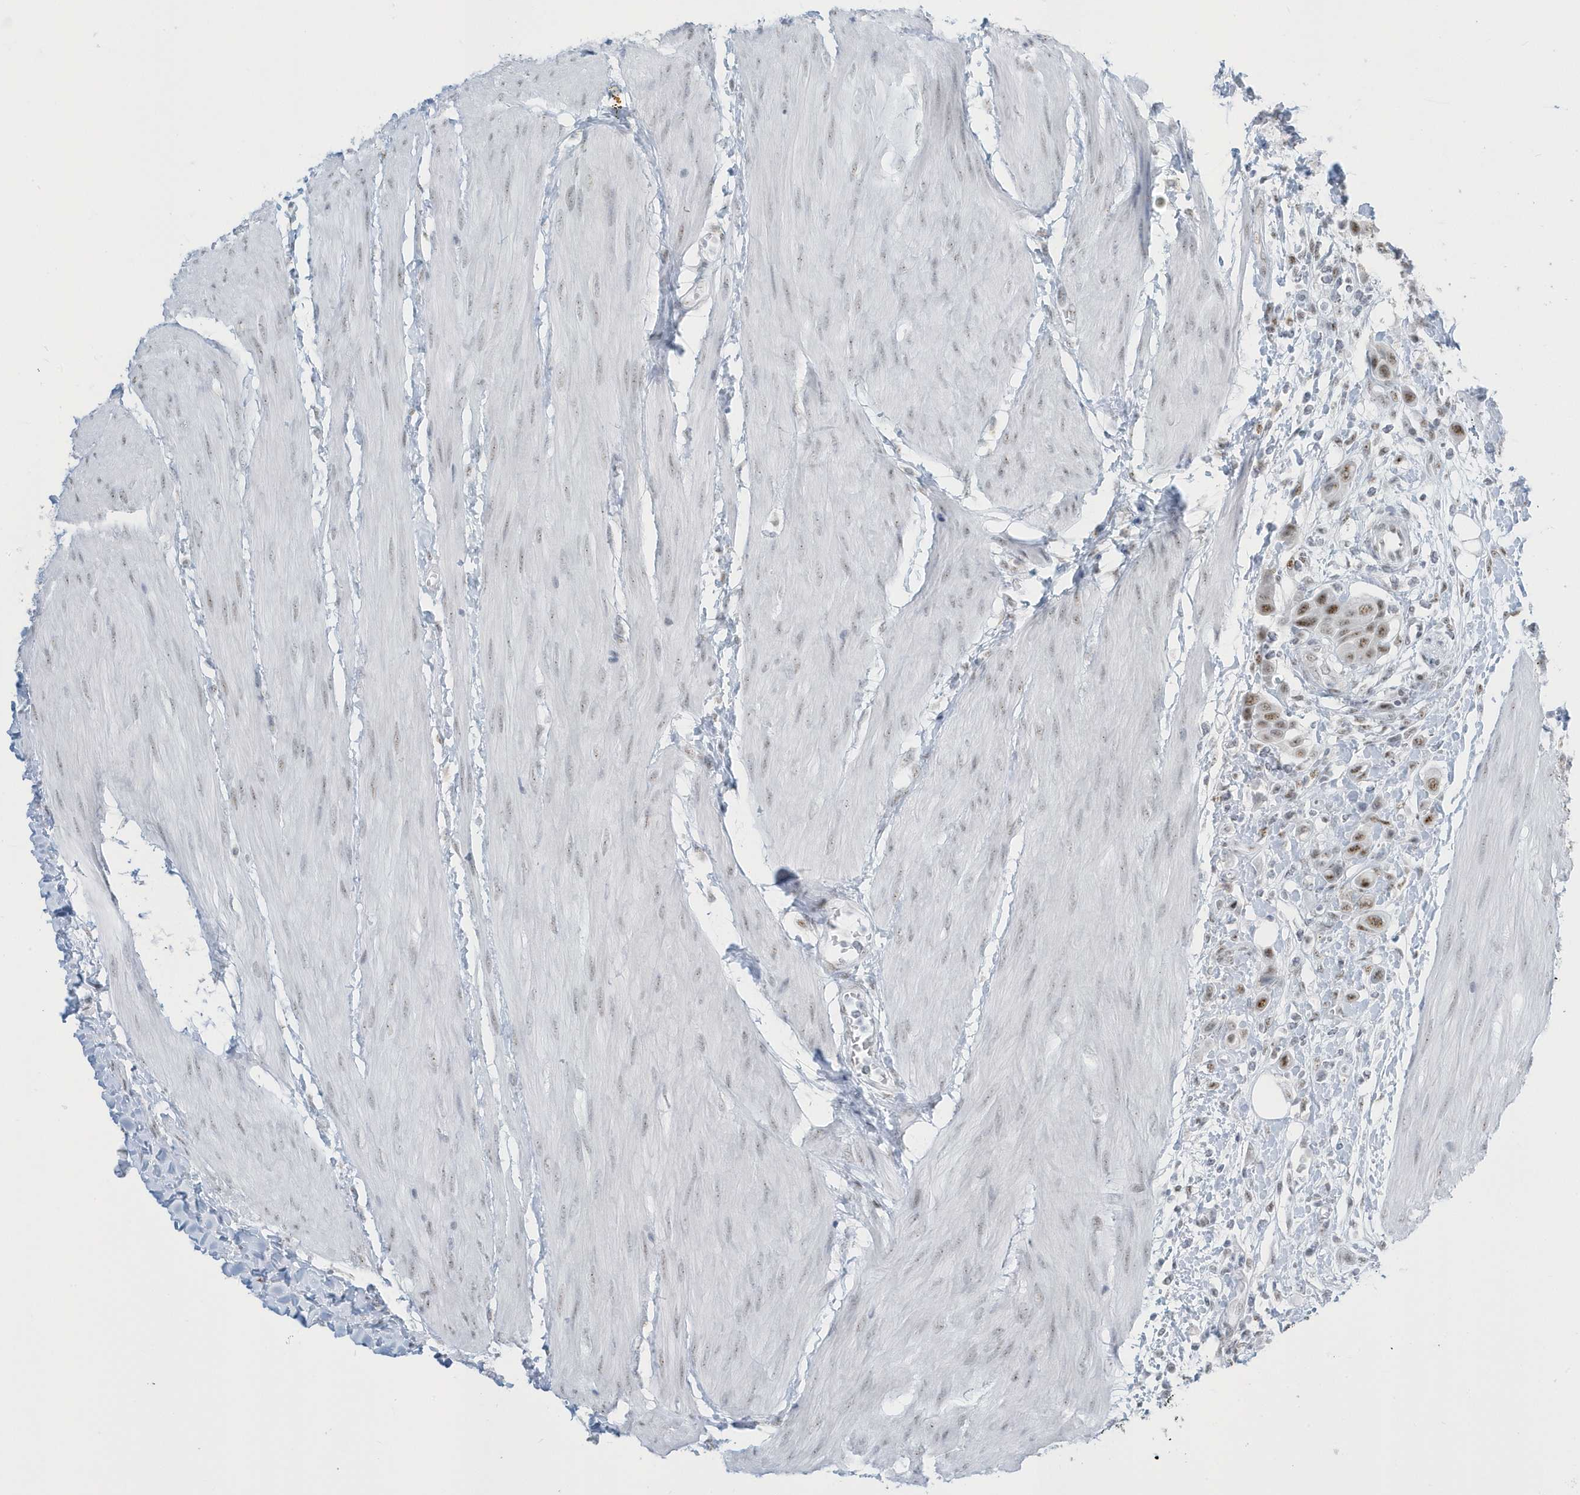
{"staining": {"intensity": "moderate", "quantity": ">75%", "location": "nuclear"}, "tissue": "urothelial cancer", "cell_type": "Tumor cells", "image_type": "cancer", "snomed": [{"axis": "morphology", "description": "Urothelial carcinoma, High grade"}, {"axis": "topography", "description": "Urinary bladder"}], "caption": "A brown stain labels moderate nuclear positivity of a protein in high-grade urothelial carcinoma tumor cells.", "gene": "PLEKHN1", "patient": {"sex": "male", "age": 50}}